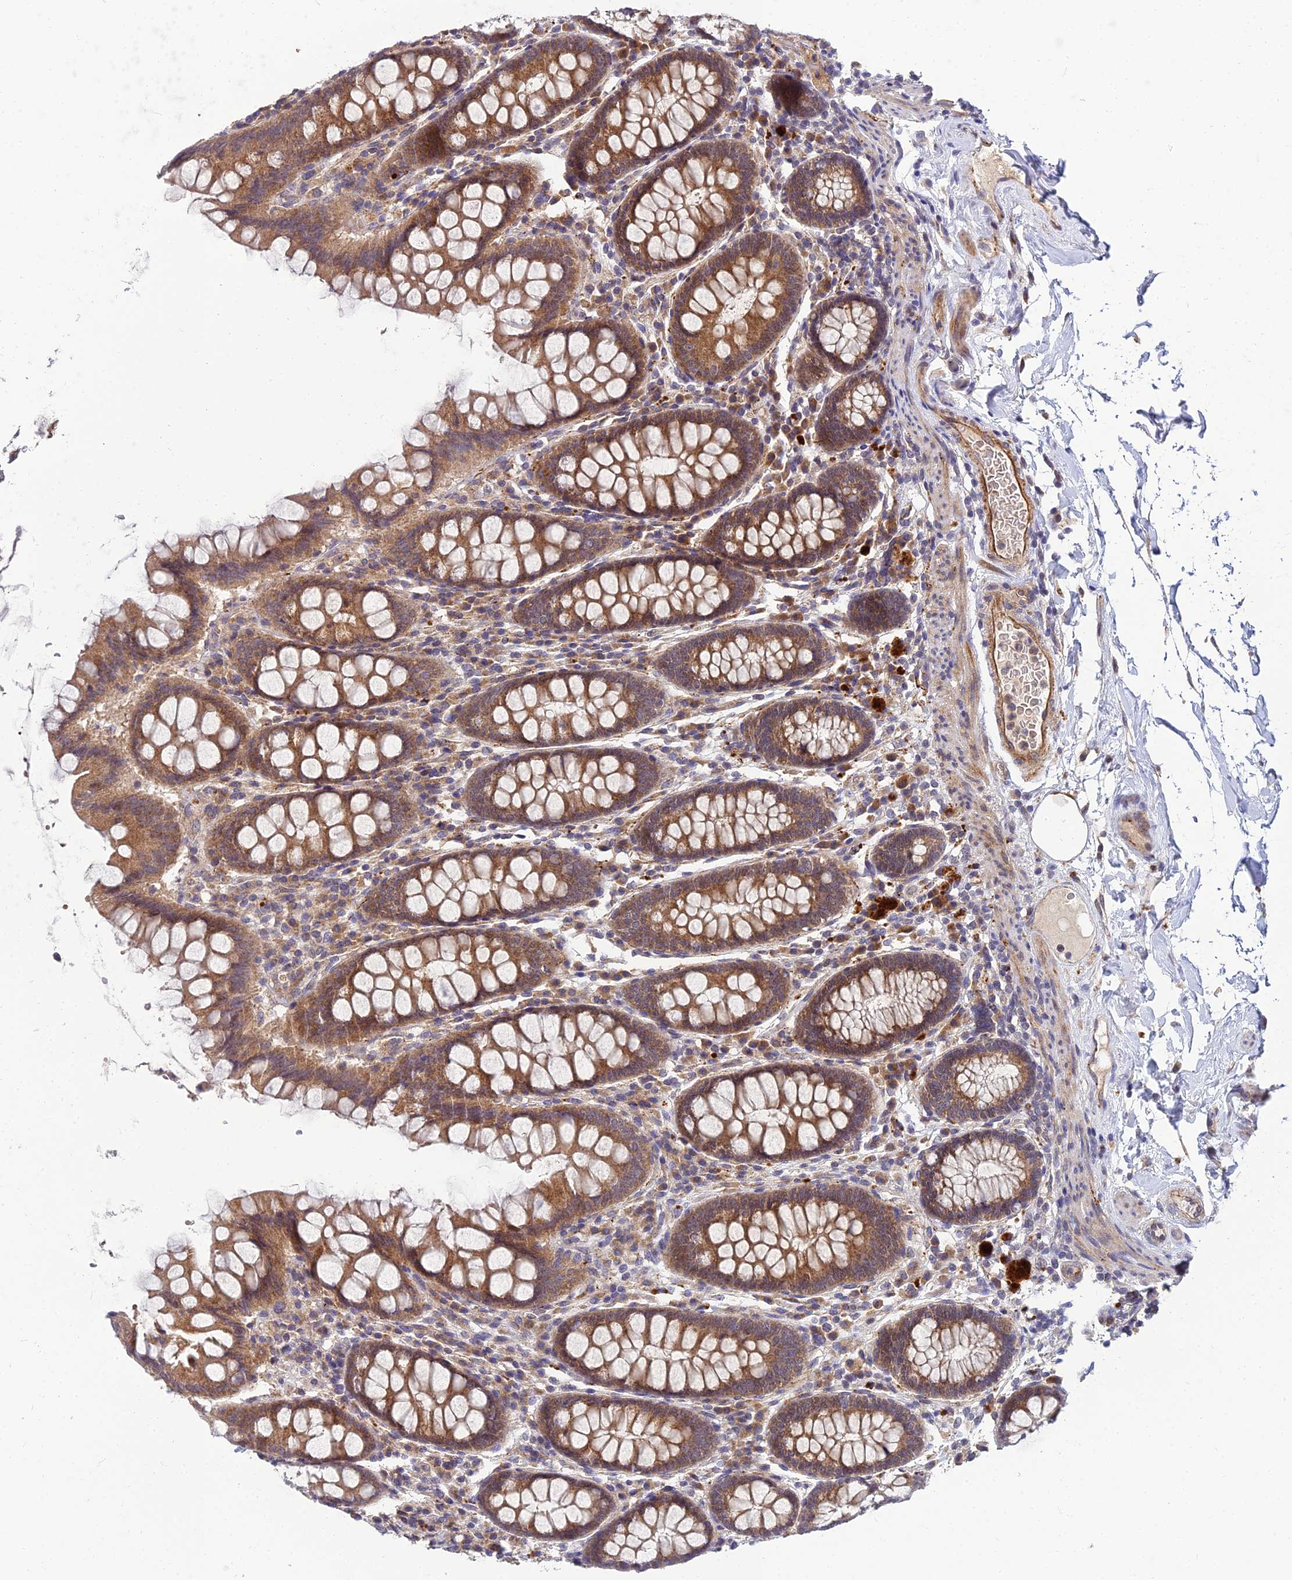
{"staining": {"intensity": "moderate", "quantity": ">75%", "location": "cytoplasmic/membranous"}, "tissue": "colon", "cell_type": "Endothelial cells", "image_type": "normal", "snomed": [{"axis": "morphology", "description": "Normal tissue, NOS"}, {"axis": "topography", "description": "Colon"}], "caption": "Endothelial cells demonstrate moderate cytoplasmic/membranous expression in about >75% of cells in unremarkable colon.", "gene": "NPY", "patient": {"sex": "female", "age": 79}}